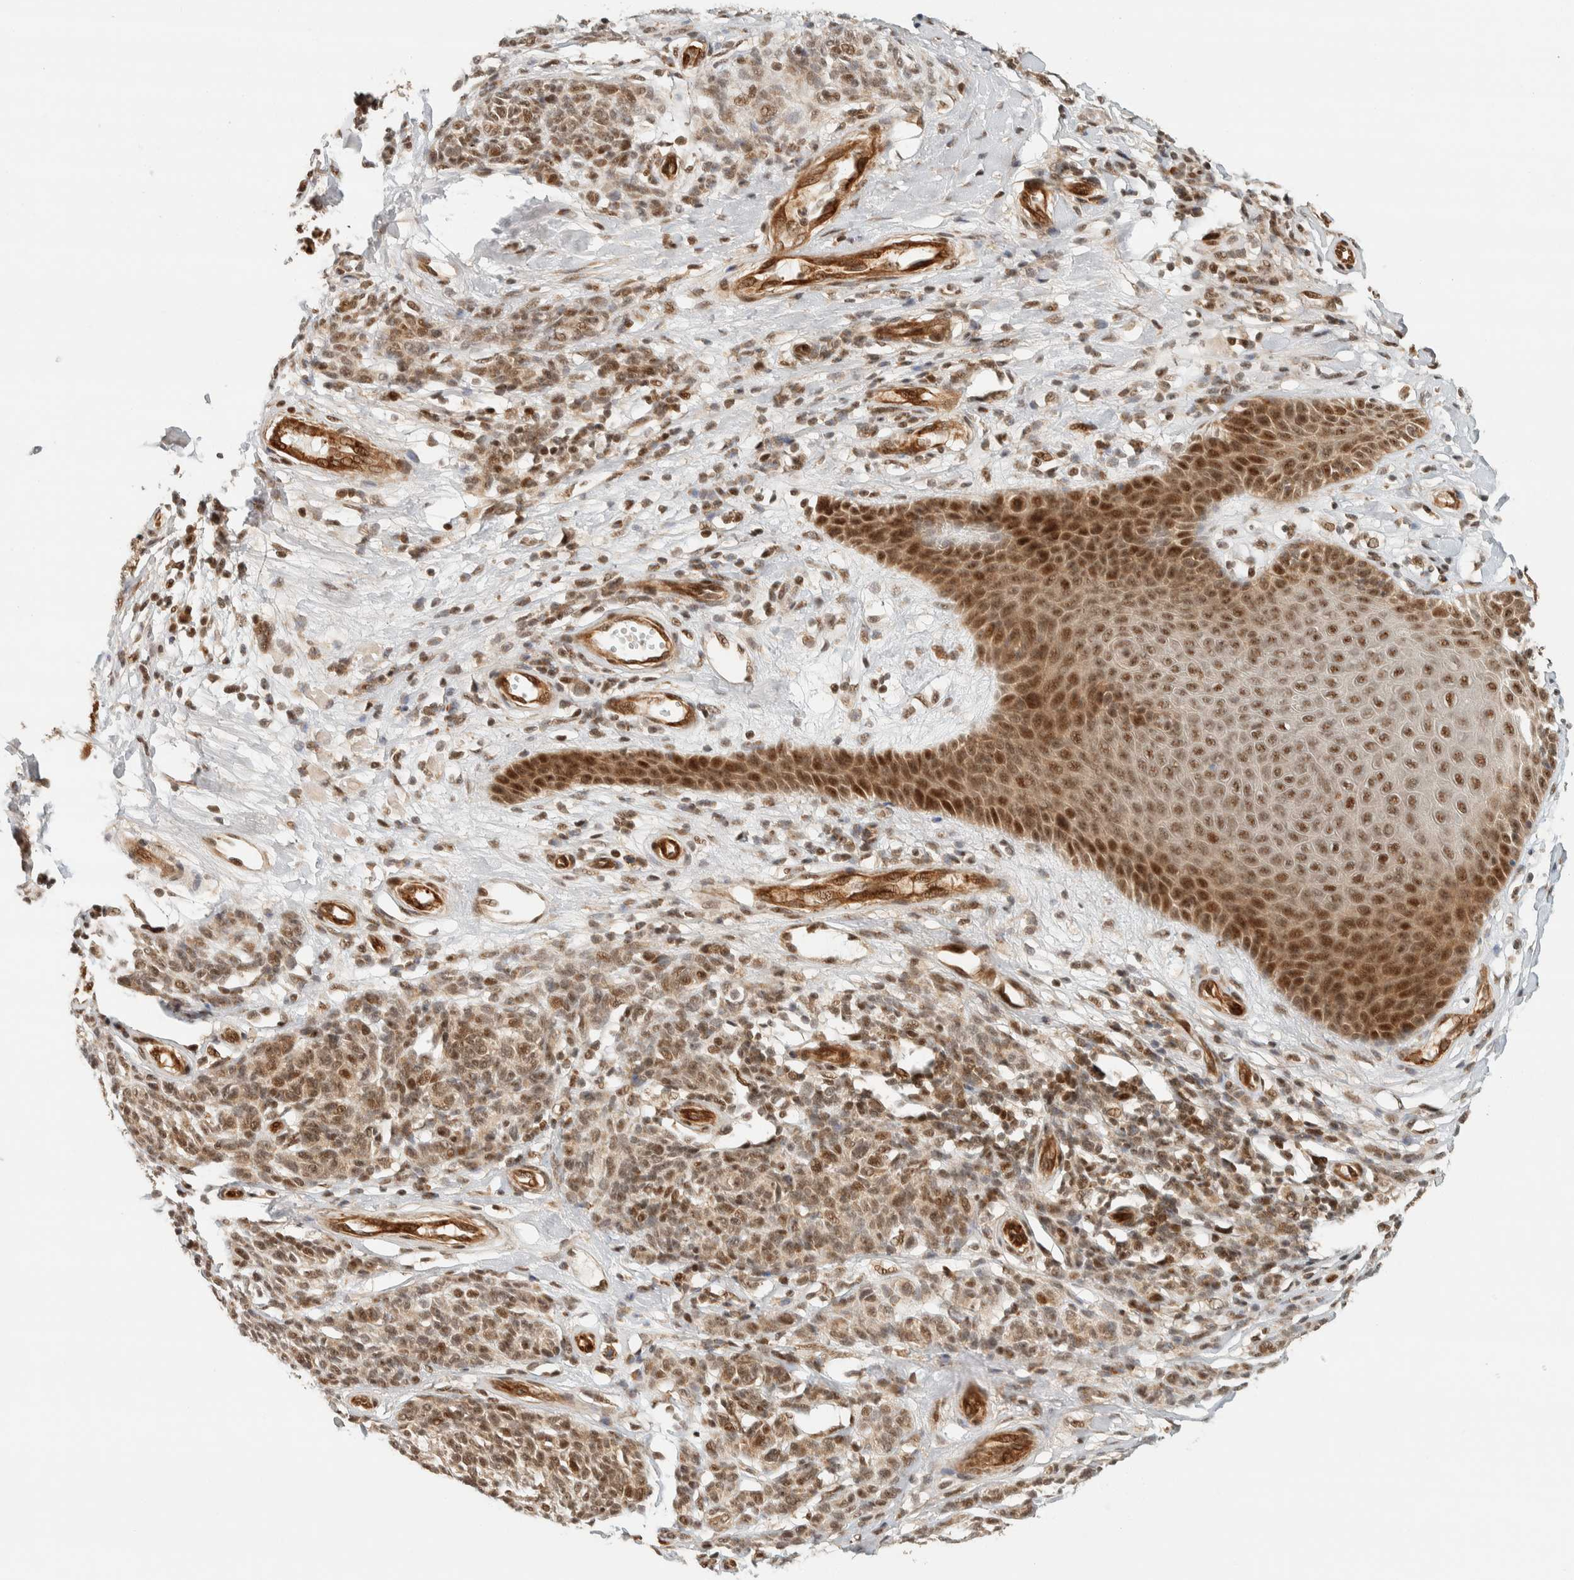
{"staining": {"intensity": "moderate", "quantity": ">75%", "location": "nuclear"}, "tissue": "melanoma", "cell_type": "Tumor cells", "image_type": "cancer", "snomed": [{"axis": "morphology", "description": "Malignant melanoma, NOS"}, {"axis": "topography", "description": "Skin"}], "caption": "Human melanoma stained with a protein marker displays moderate staining in tumor cells.", "gene": "SIK1", "patient": {"sex": "female", "age": 64}}